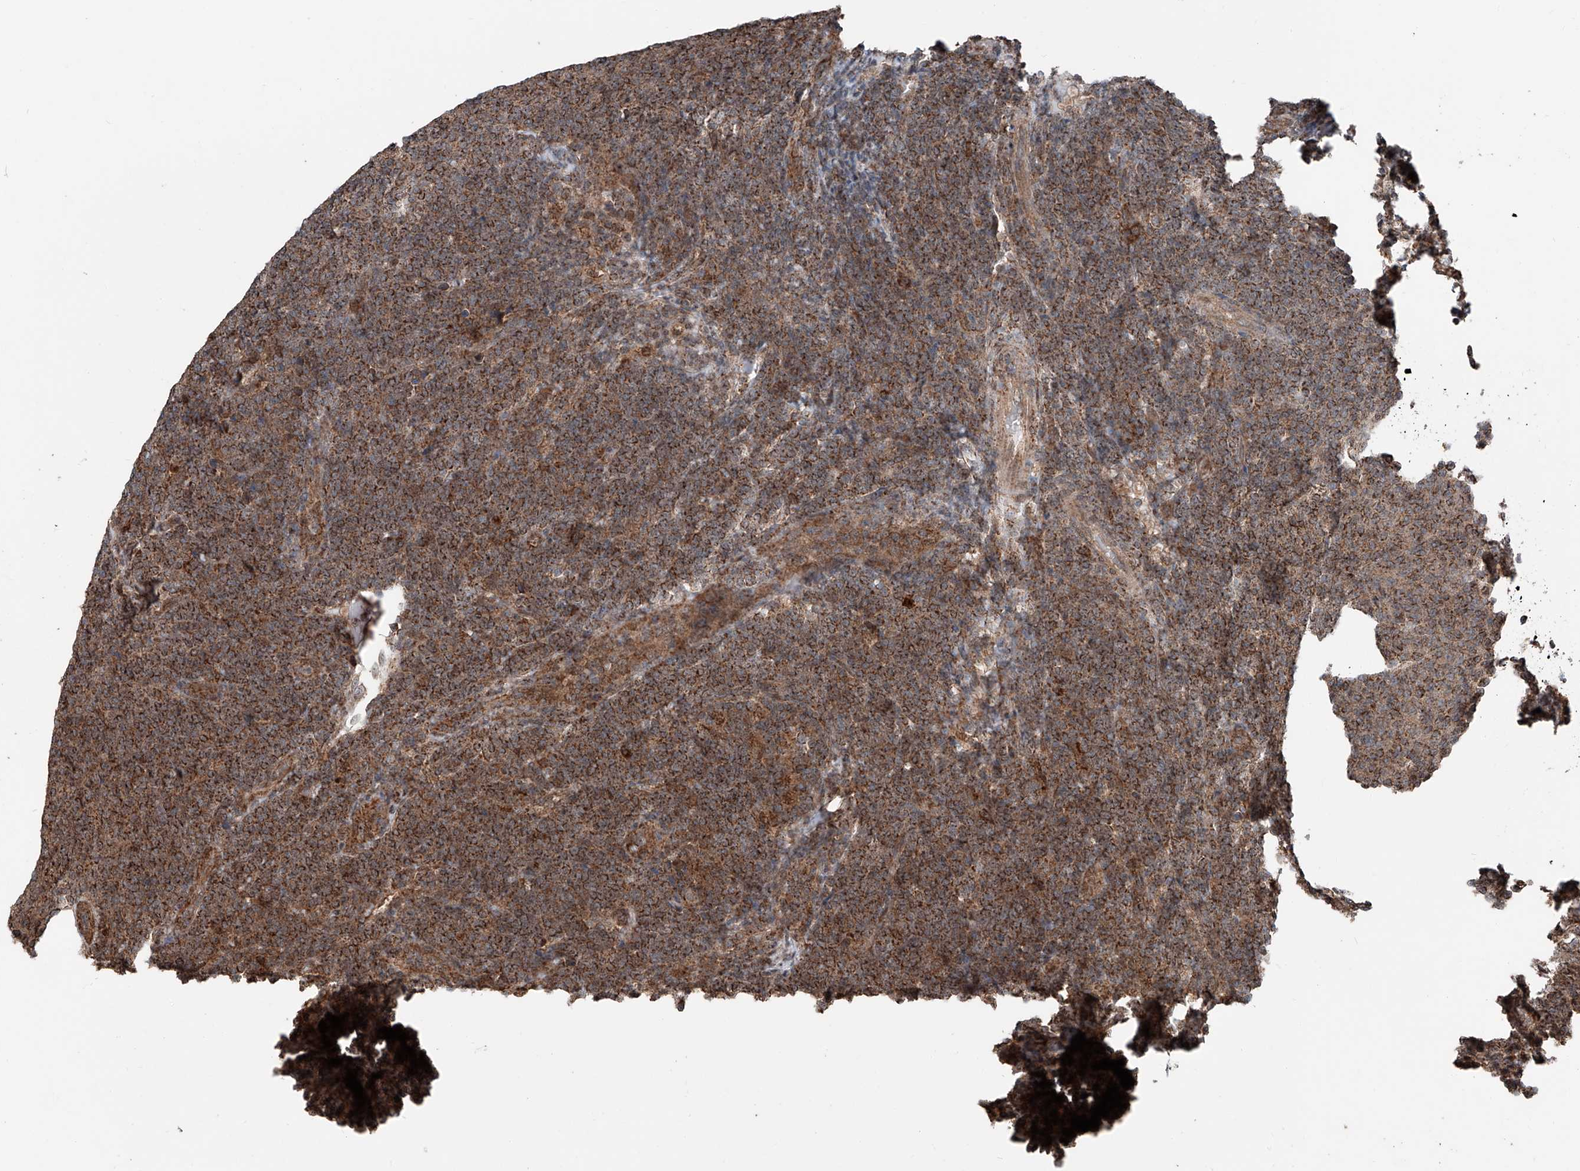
{"staining": {"intensity": "strong", "quantity": ">75%", "location": "cytoplasmic/membranous"}, "tissue": "lymphoma", "cell_type": "Tumor cells", "image_type": "cancer", "snomed": [{"axis": "morphology", "description": "Malignant lymphoma, non-Hodgkin's type, Low grade"}, {"axis": "topography", "description": "Lymph node"}], "caption": "A high amount of strong cytoplasmic/membranous expression is identified in about >75% of tumor cells in low-grade malignant lymphoma, non-Hodgkin's type tissue. (Stains: DAB (3,3'-diaminobenzidine) in brown, nuclei in blue, Microscopy: brightfield microscopy at high magnification).", "gene": "ZNF445", "patient": {"sex": "male", "age": 66}}